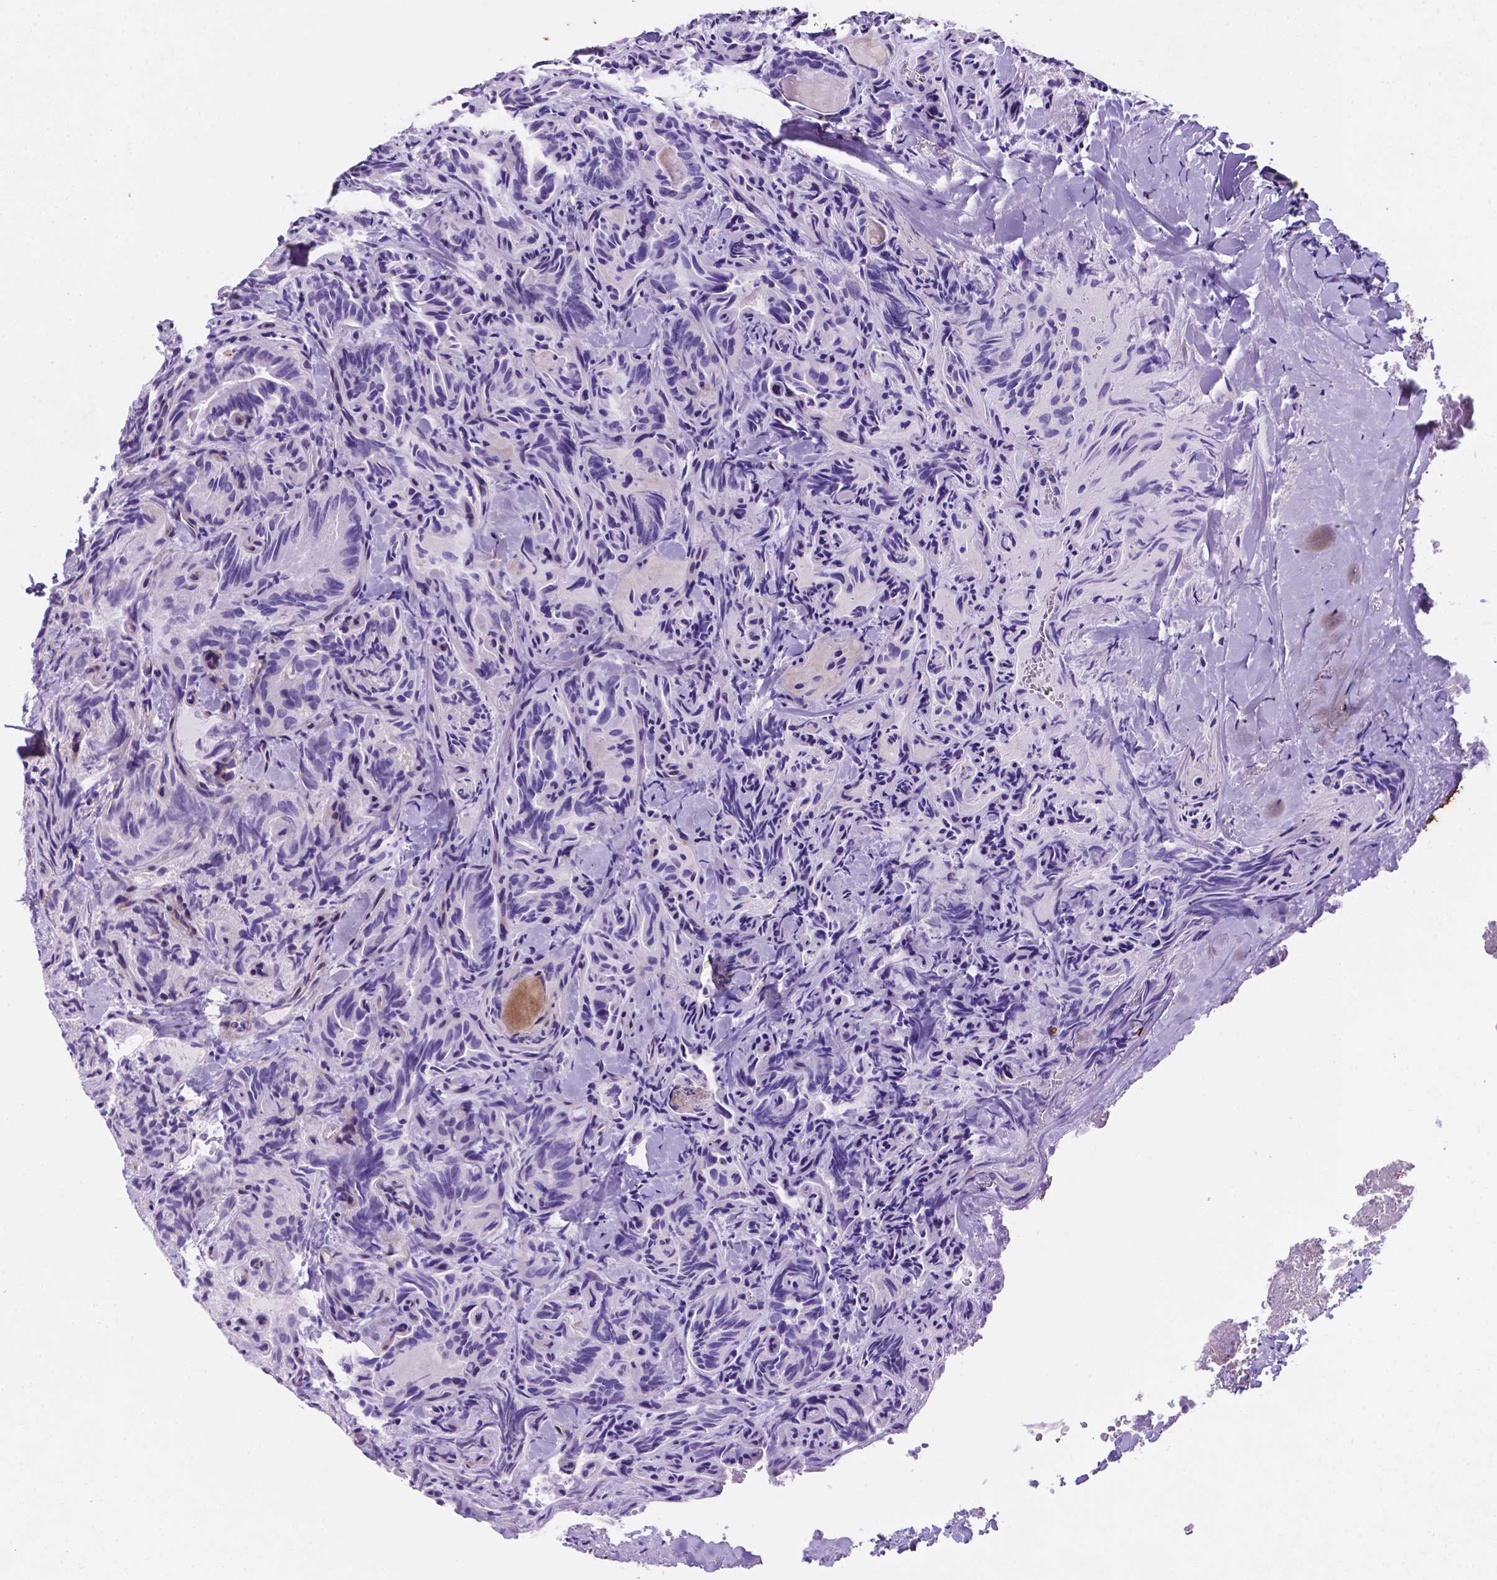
{"staining": {"intensity": "moderate", "quantity": "<25%", "location": "nuclear"}, "tissue": "thyroid cancer", "cell_type": "Tumor cells", "image_type": "cancer", "snomed": [{"axis": "morphology", "description": "Papillary adenocarcinoma, NOS"}, {"axis": "topography", "description": "Thyroid gland"}], "caption": "A high-resolution photomicrograph shows immunohistochemistry (IHC) staining of thyroid cancer, which reveals moderate nuclear staining in about <25% of tumor cells.", "gene": "TM4SF20", "patient": {"sex": "female", "age": 75}}